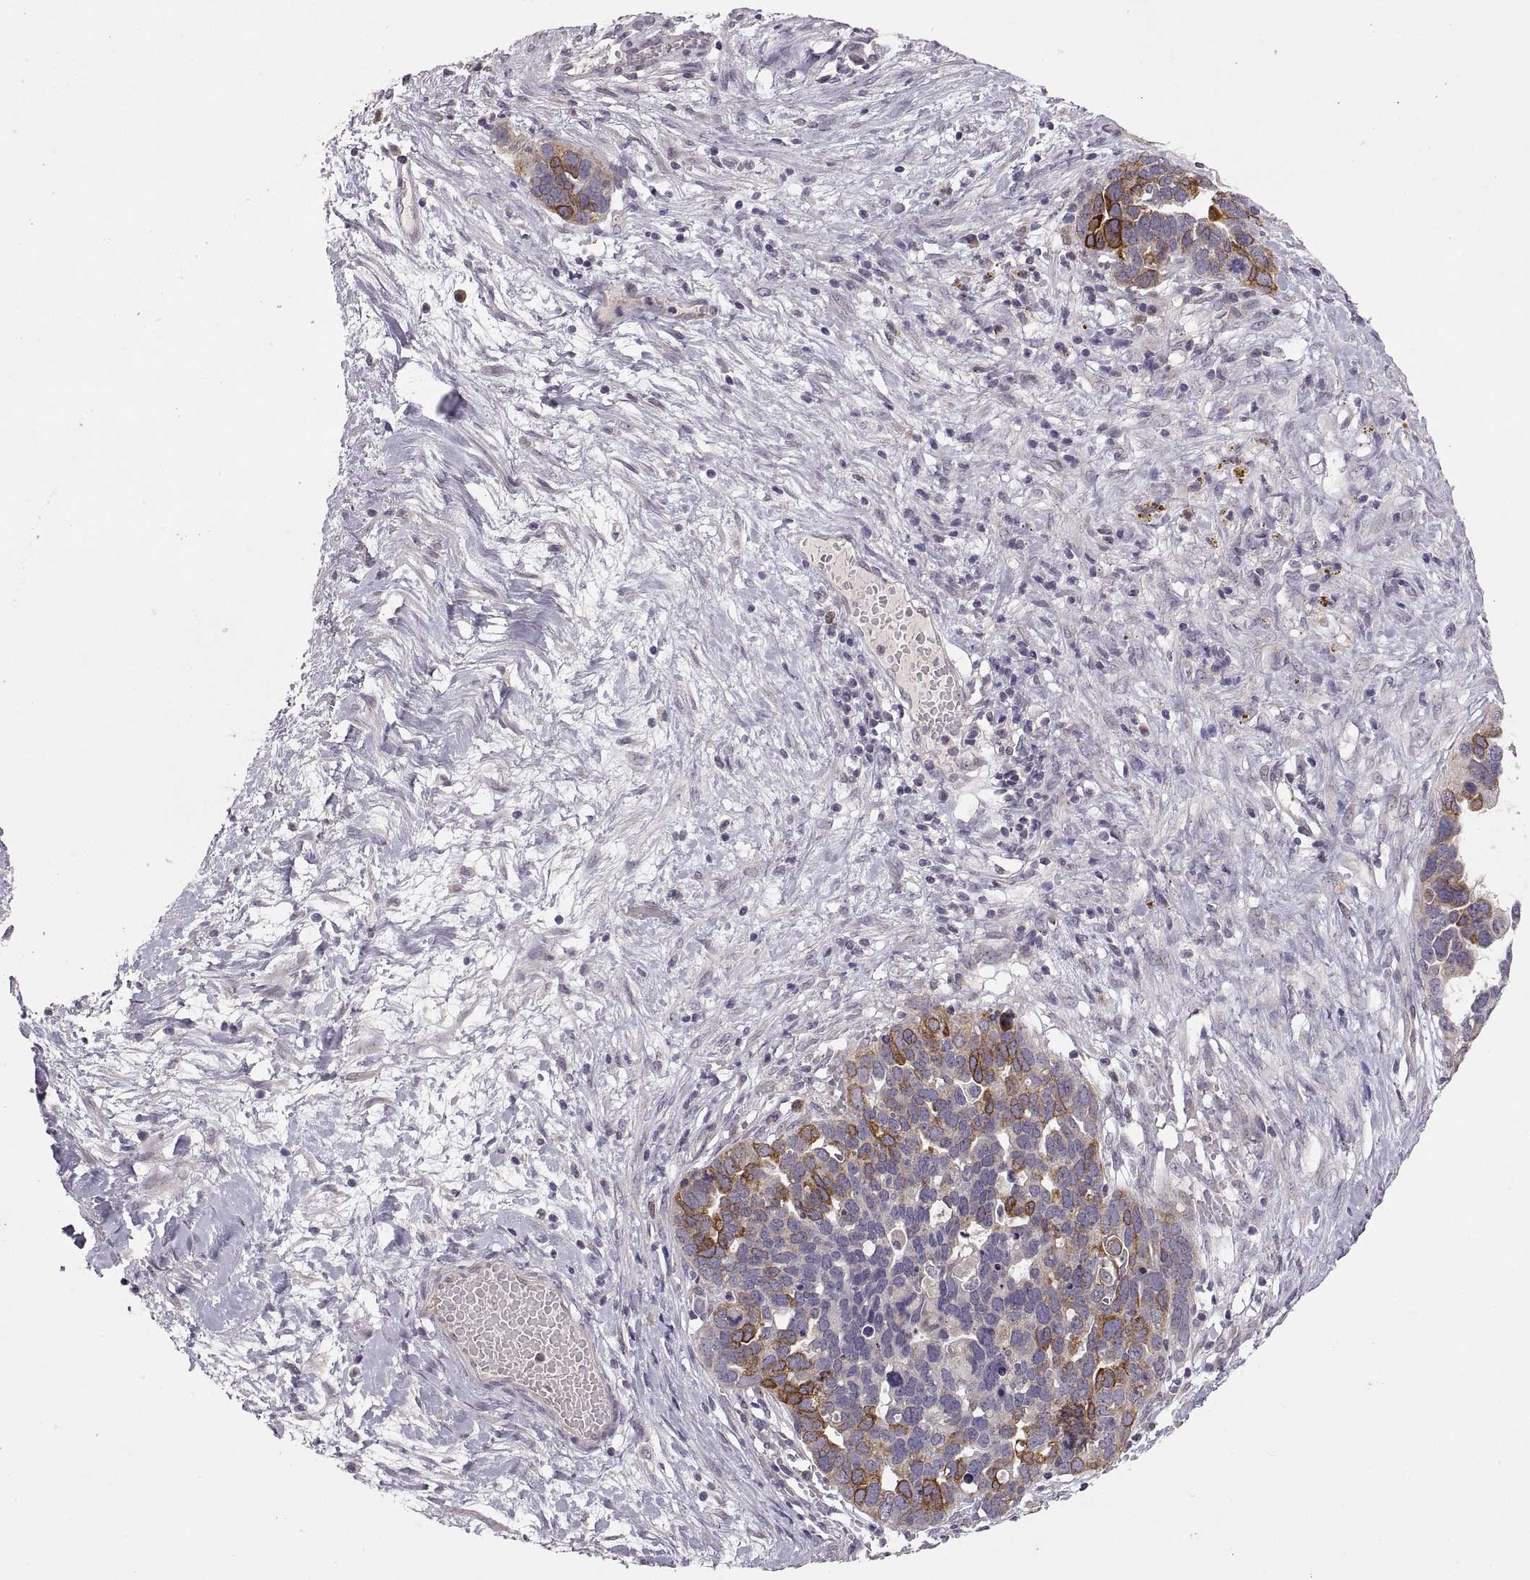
{"staining": {"intensity": "strong", "quantity": "<25%", "location": "cytoplasmic/membranous"}, "tissue": "ovarian cancer", "cell_type": "Tumor cells", "image_type": "cancer", "snomed": [{"axis": "morphology", "description": "Cystadenocarcinoma, serous, NOS"}, {"axis": "topography", "description": "Ovary"}], "caption": "Human ovarian cancer stained with a protein marker demonstrates strong staining in tumor cells.", "gene": "HMGCR", "patient": {"sex": "female", "age": 54}}